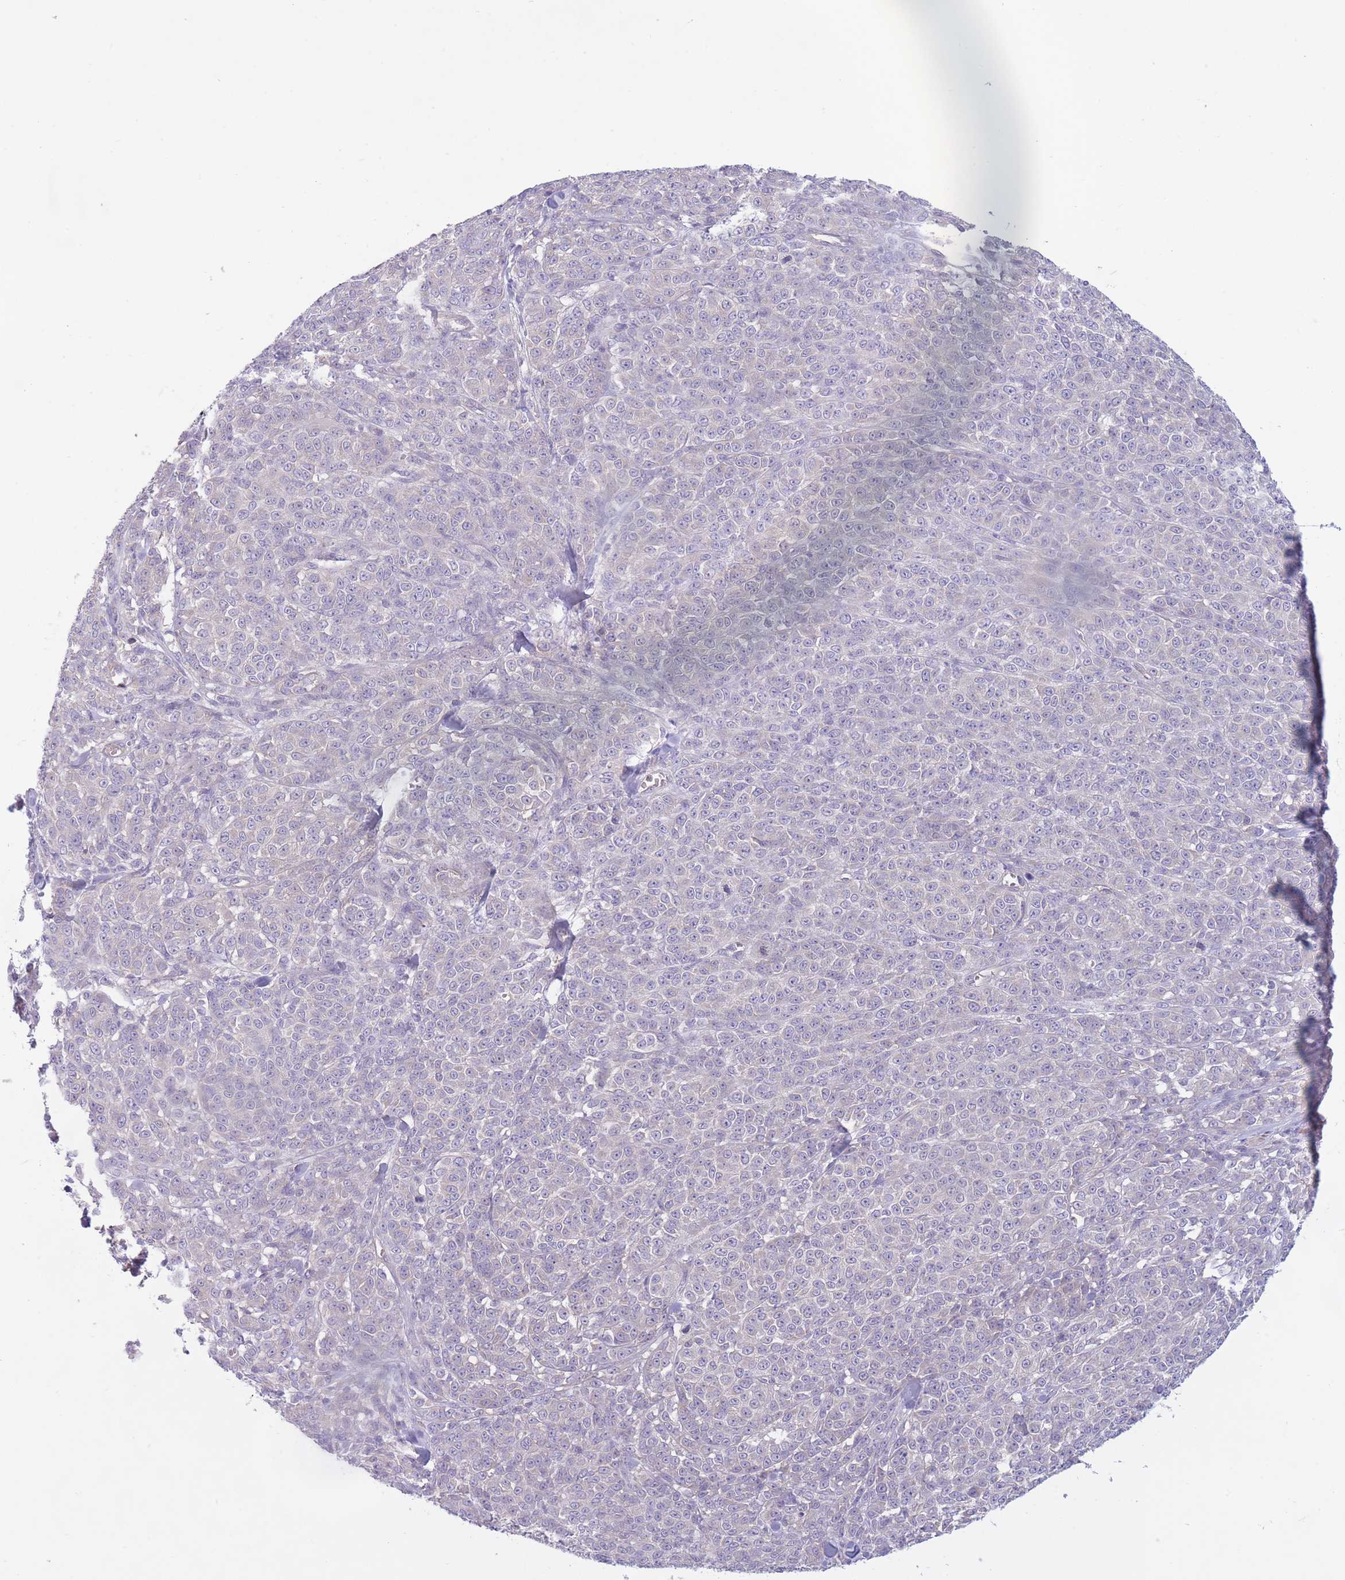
{"staining": {"intensity": "negative", "quantity": "none", "location": "none"}, "tissue": "melanoma", "cell_type": "Tumor cells", "image_type": "cancer", "snomed": [{"axis": "morphology", "description": "Normal tissue, NOS"}, {"axis": "morphology", "description": "Malignant melanoma, NOS"}, {"axis": "topography", "description": "Skin"}], "caption": "Tumor cells show no significant staining in melanoma.", "gene": "PNPLA5", "patient": {"sex": "female", "age": 34}}